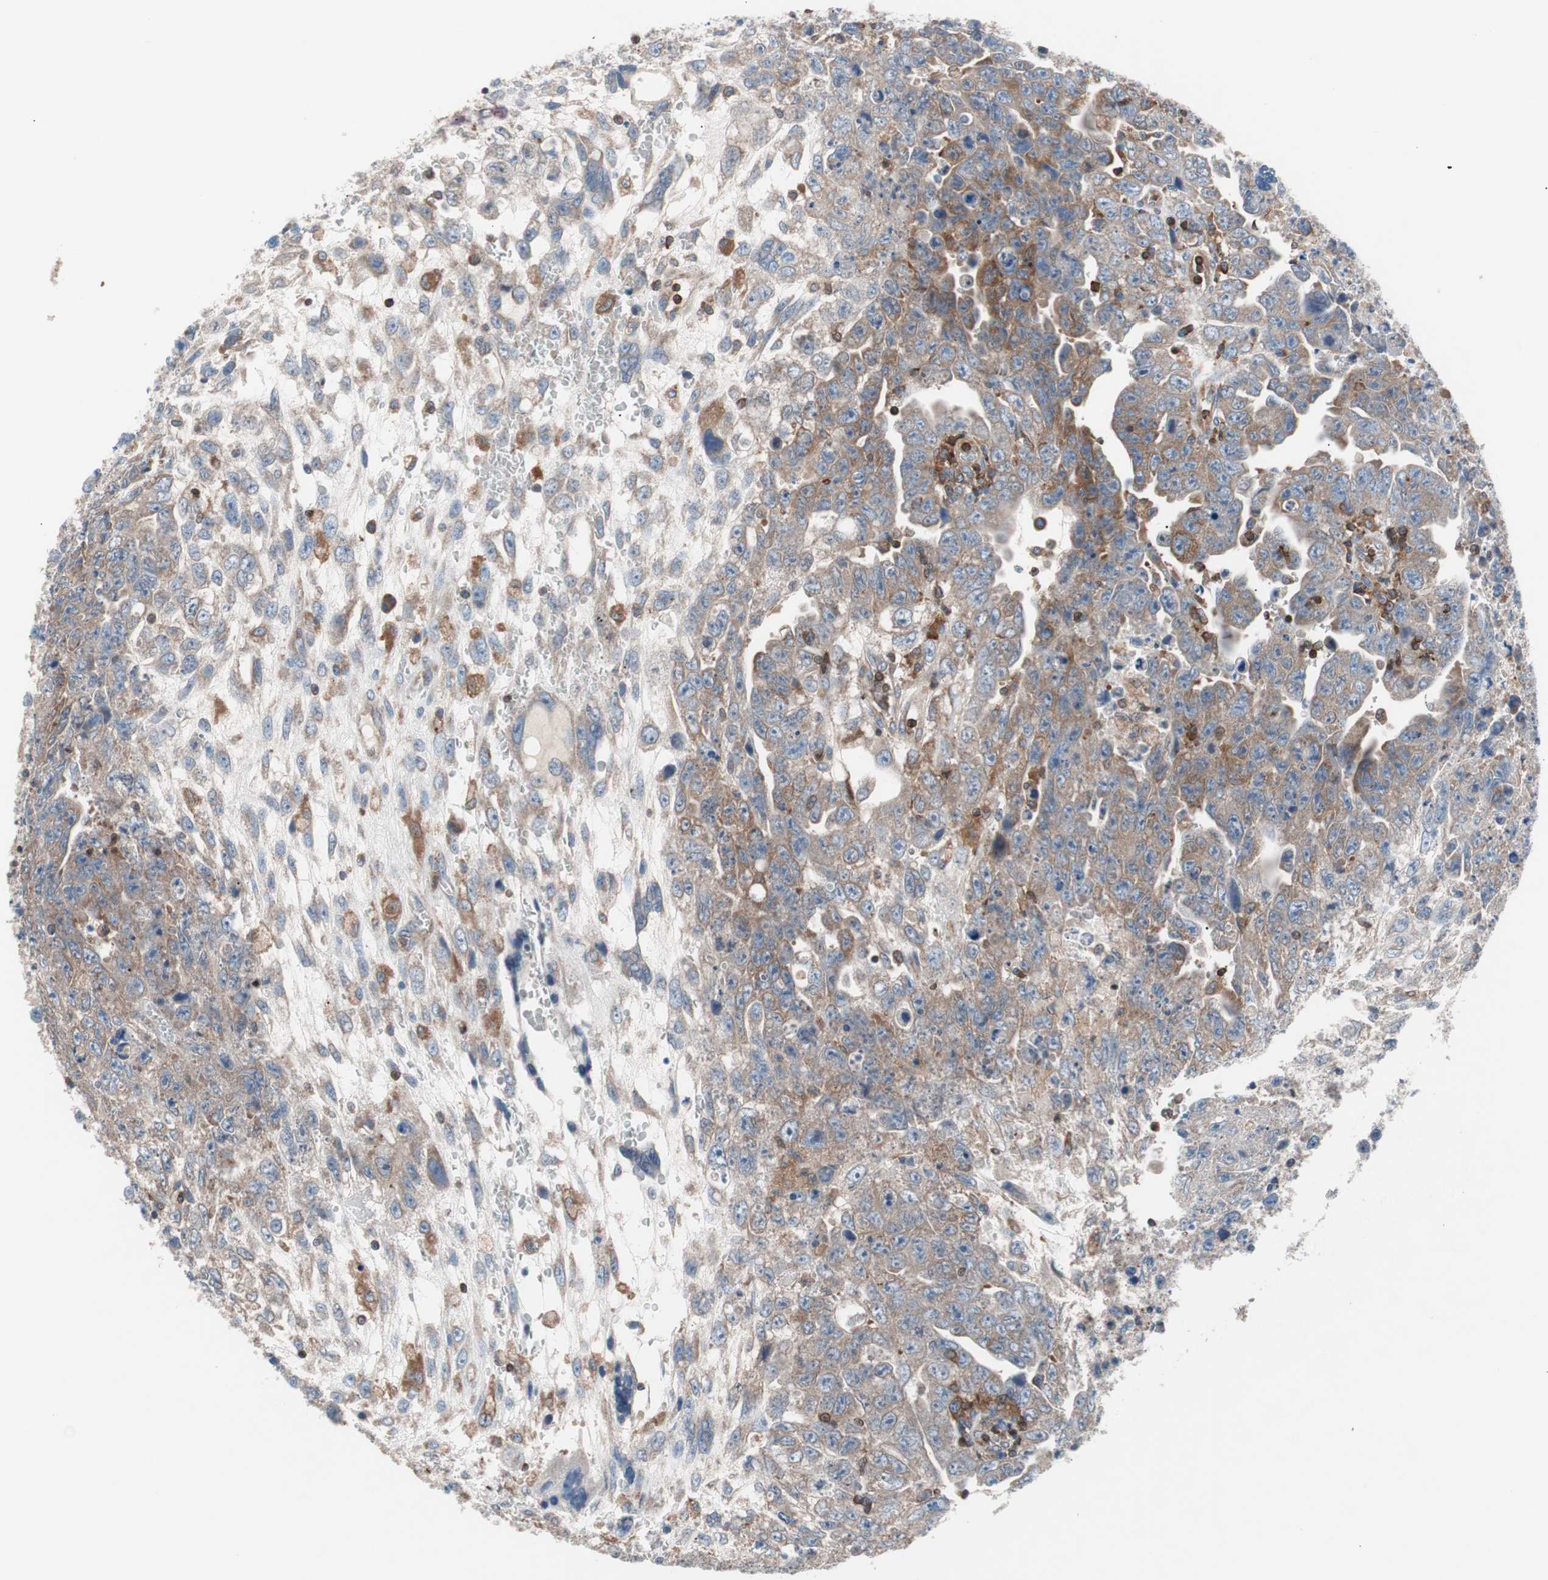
{"staining": {"intensity": "moderate", "quantity": ">75%", "location": "cytoplasmic/membranous"}, "tissue": "testis cancer", "cell_type": "Tumor cells", "image_type": "cancer", "snomed": [{"axis": "morphology", "description": "Carcinoma, Embryonal, NOS"}, {"axis": "topography", "description": "Testis"}], "caption": "A brown stain highlights moderate cytoplasmic/membranous expression of a protein in human testis embryonal carcinoma tumor cells. (DAB (3,3'-diaminobenzidine) IHC, brown staining for protein, blue staining for nuclei).", "gene": "PIK3R1", "patient": {"sex": "male", "age": 28}}